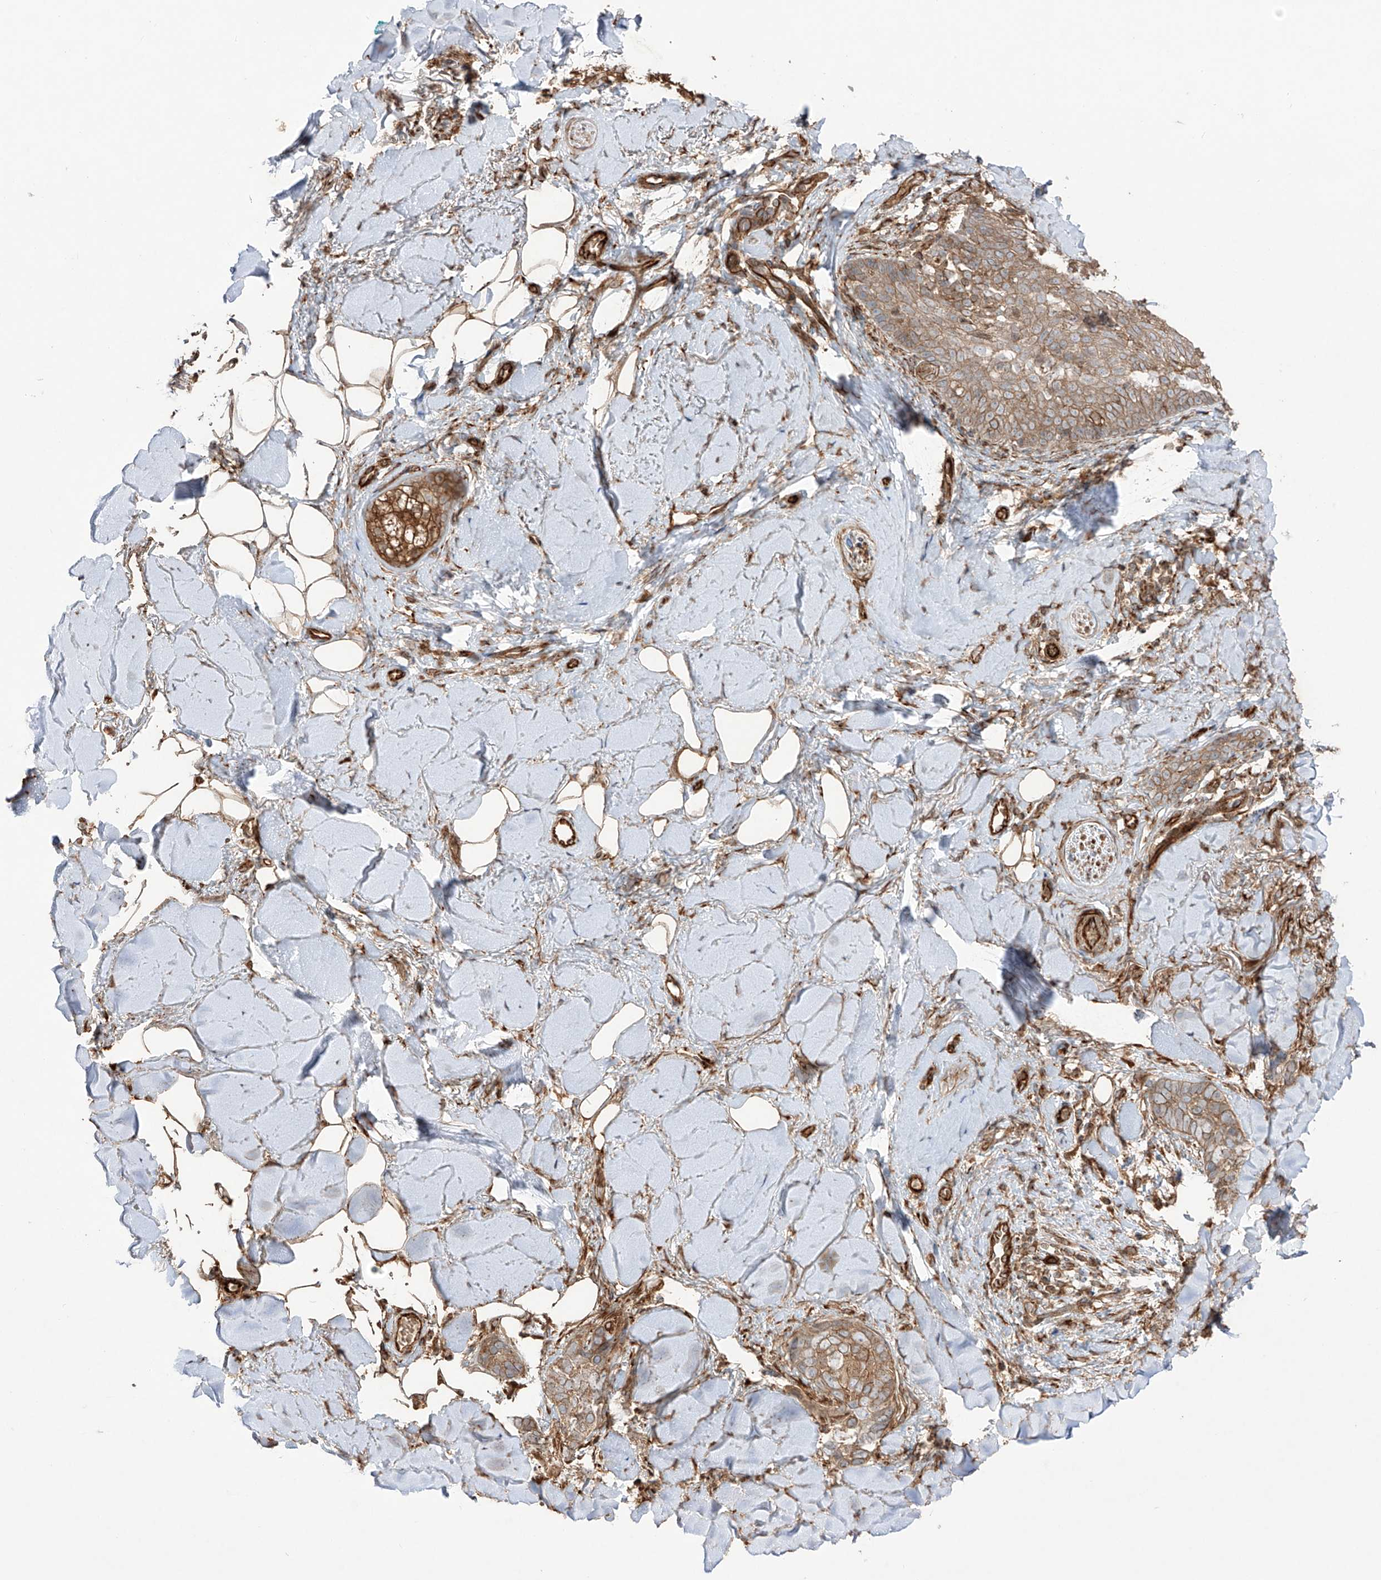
{"staining": {"intensity": "moderate", "quantity": ">75%", "location": "cytoplasmic/membranous"}, "tissue": "skin cancer", "cell_type": "Tumor cells", "image_type": "cancer", "snomed": [{"axis": "morphology", "description": "Basal cell carcinoma"}, {"axis": "topography", "description": "Skin"}], "caption": "The immunohistochemical stain shows moderate cytoplasmic/membranous staining in tumor cells of skin cancer tissue.", "gene": "YKT6", "patient": {"sex": "female", "age": 82}}